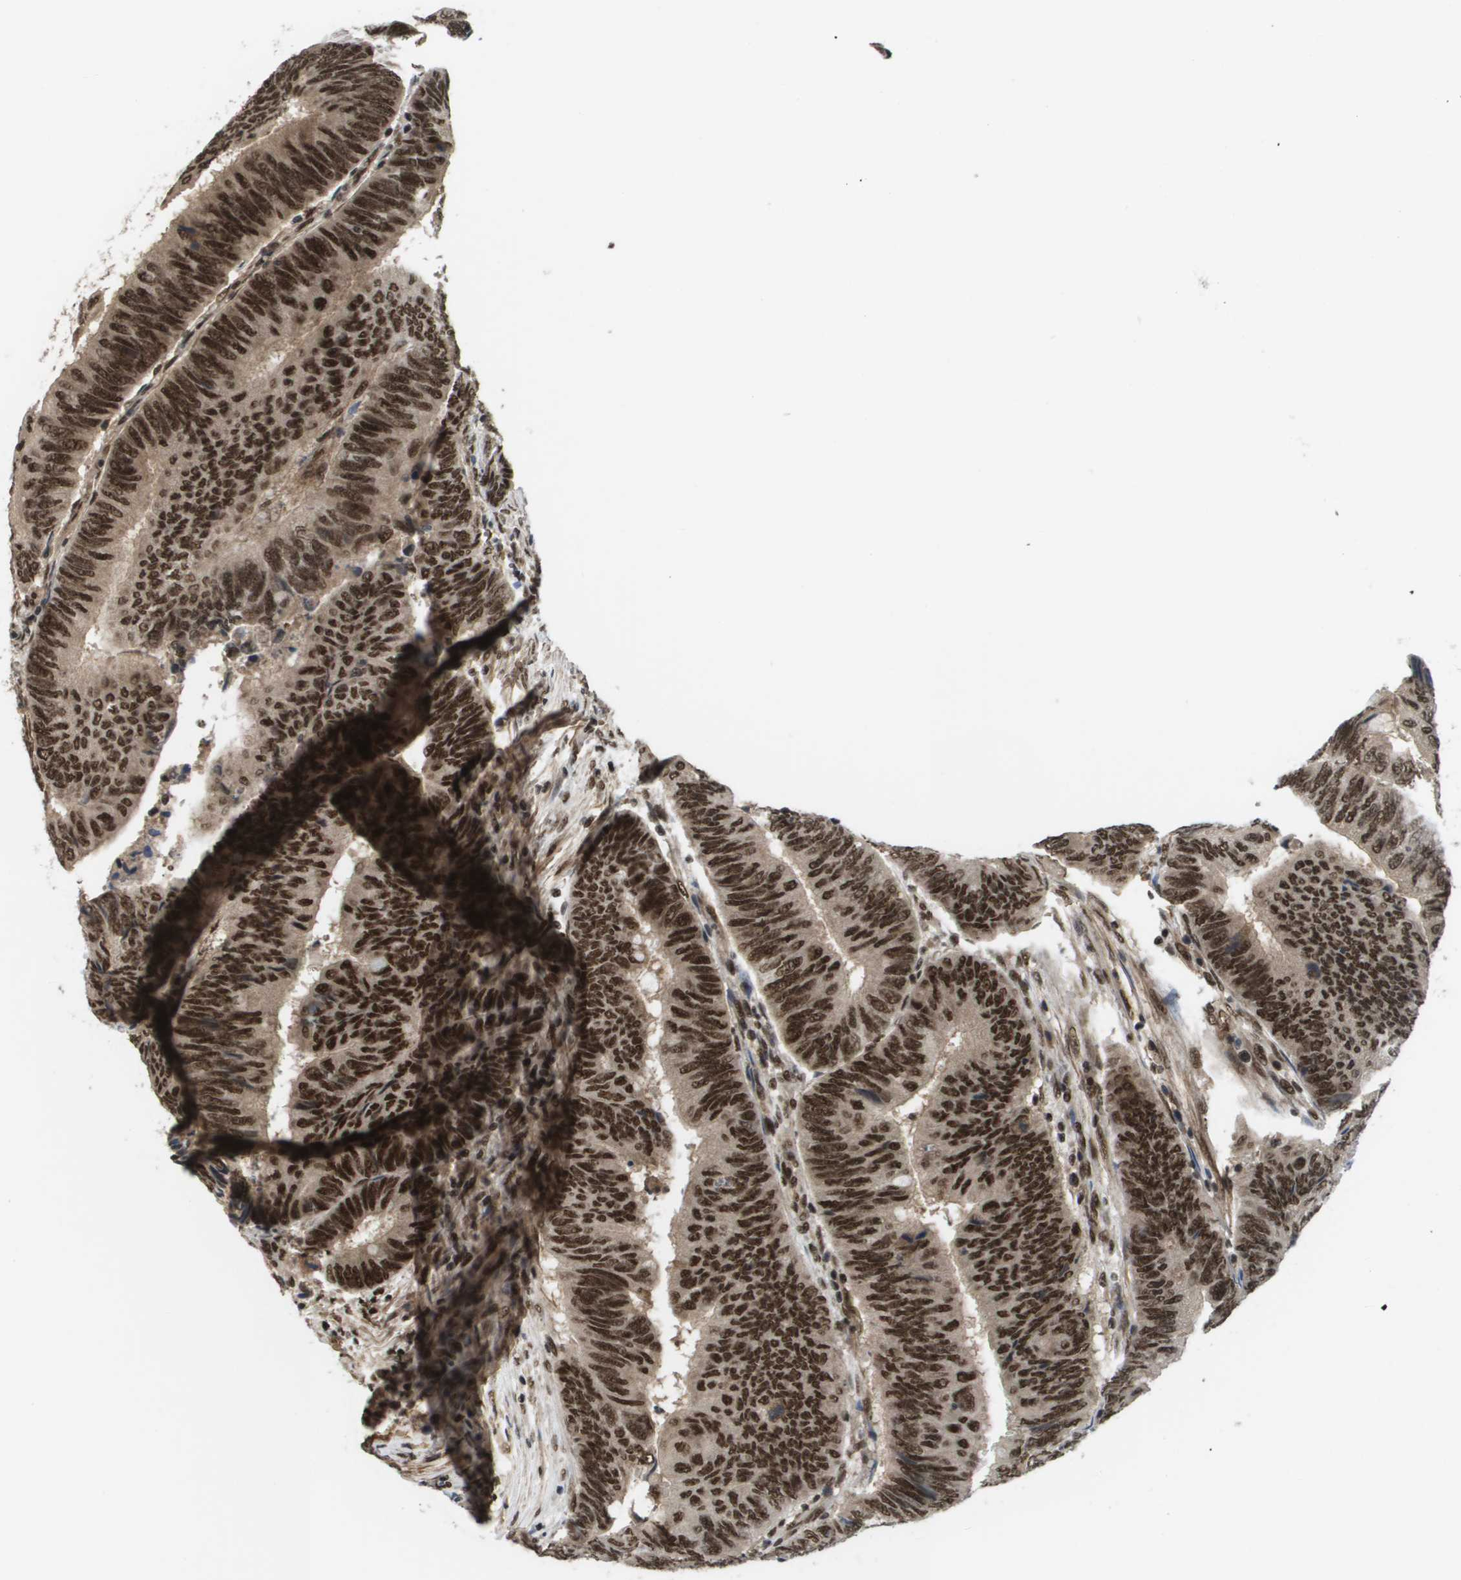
{"staining": {"intensity": "strong", "quantity": ">75%", "location": "cytoplasmic/membranous,nuclear"}, "tissue": "colorectal cancer", "cell_type": "Tumor cells", "image_type": "cancer", "snomed": [{"axis": "morphology", "description": "Normal tissue, NOS"}, {"axis": "morphology", "description": "Adenocarcinoma, NOS"}, {"axis": "topography", "description": "Rectum"}, {"axis": "topography", "description": "Peripheral nerve tissue"}], "caption": "Strong cytoplasmic/membranous and nuclear protein expression is appreciated in approximately >75% of tumor cells in adenocarcinoma (colorectal). The staining was performed using DAB to visualize the protein expression in brown, while the nuclei were stained in blue with hematoxylin (Magnification: 20x).", "gene": "PRCC", "patient": {"sex": "male", "age": 92}}